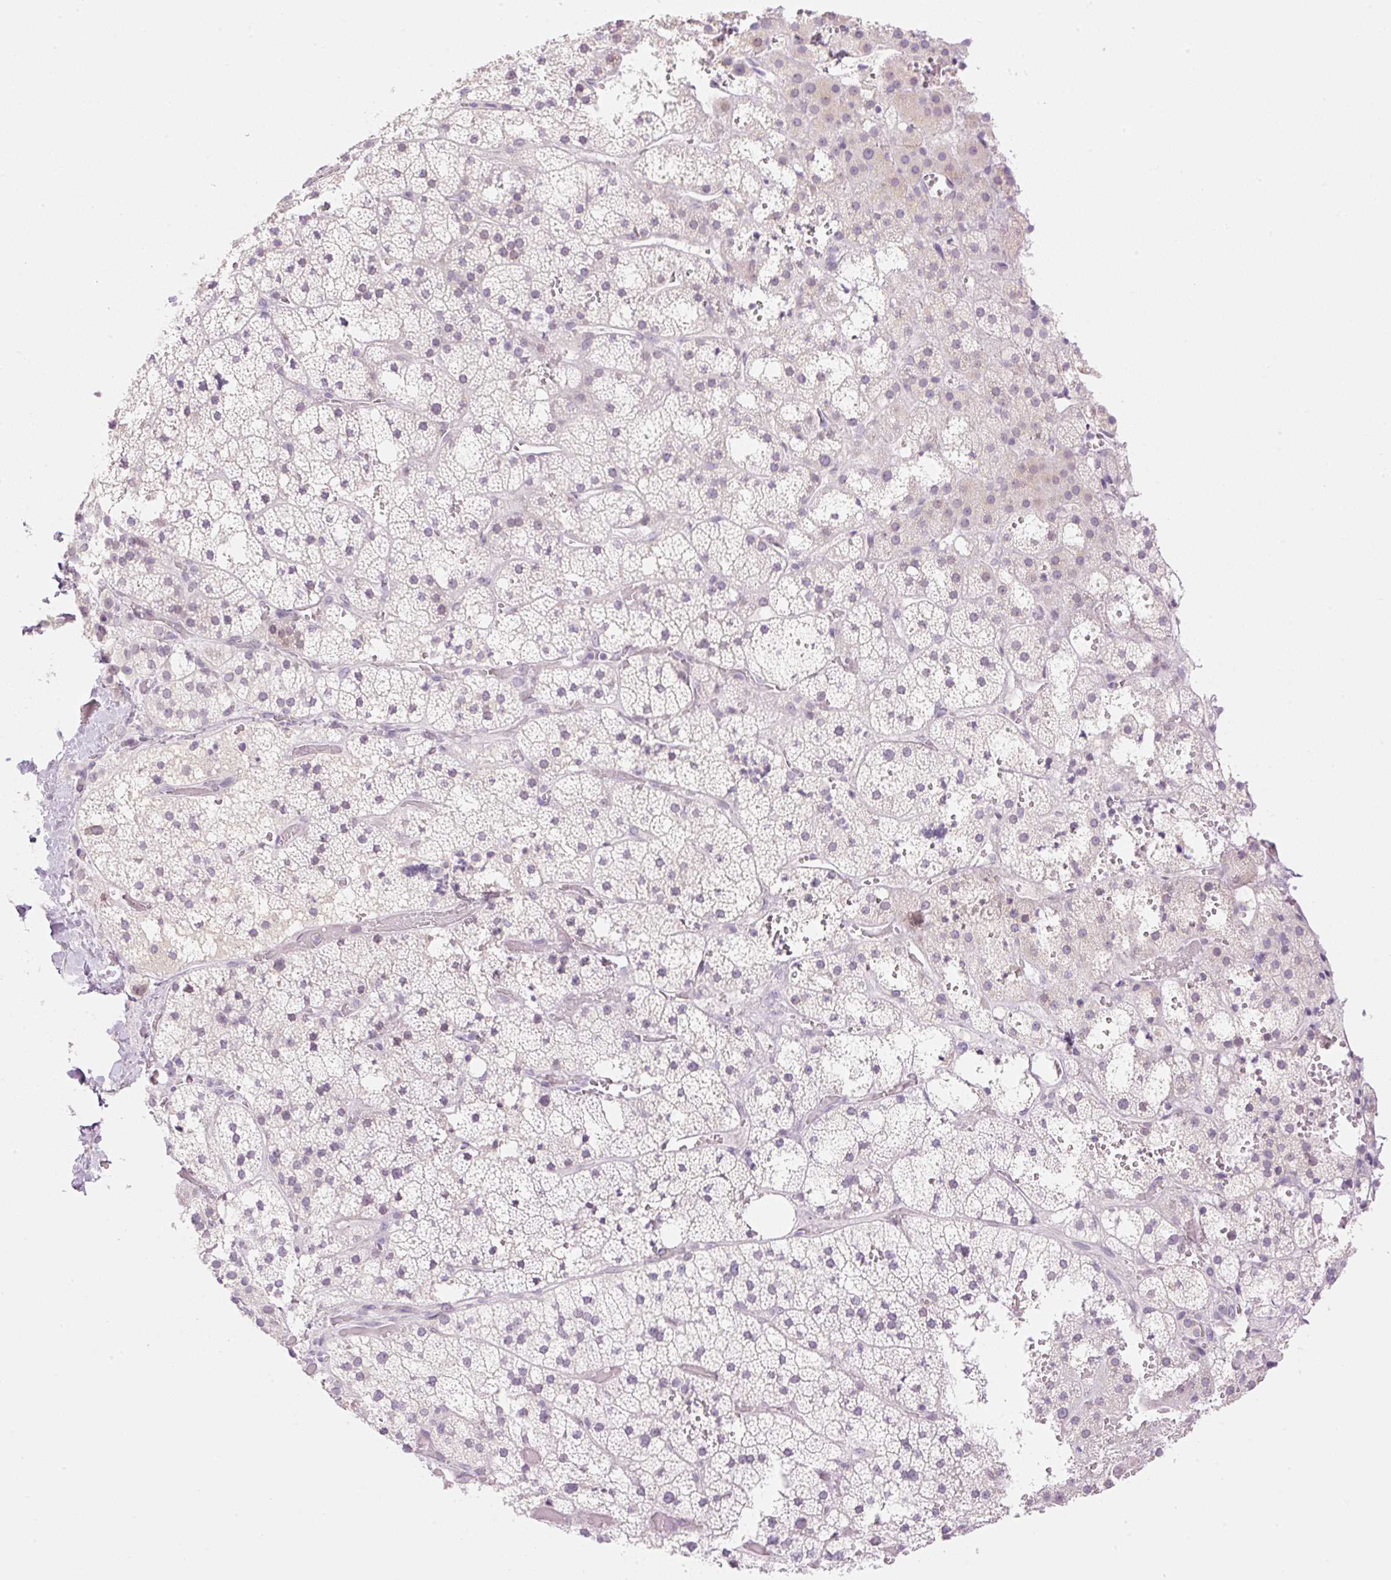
{"staining": {"intensity": "negative", "quantity": "none", "location": "none"}, "tissue": "adrenal gland", "cell_type": "Glandular cells", "image_type": "normal", "snomed": [{"axis": "morphology", "description": "Normal tissue, NOS"}, {"axis": "topography", "description": "Adrenal gland"}], "caption": "The image displays no significant expression in glandular cells of adrenal gland. (DAB (3,3'-diaminobenzidine) IHC with hematoxylin counter stain).", "gene": "TBX15", "patient": {"sex": "male", "age": 53}}